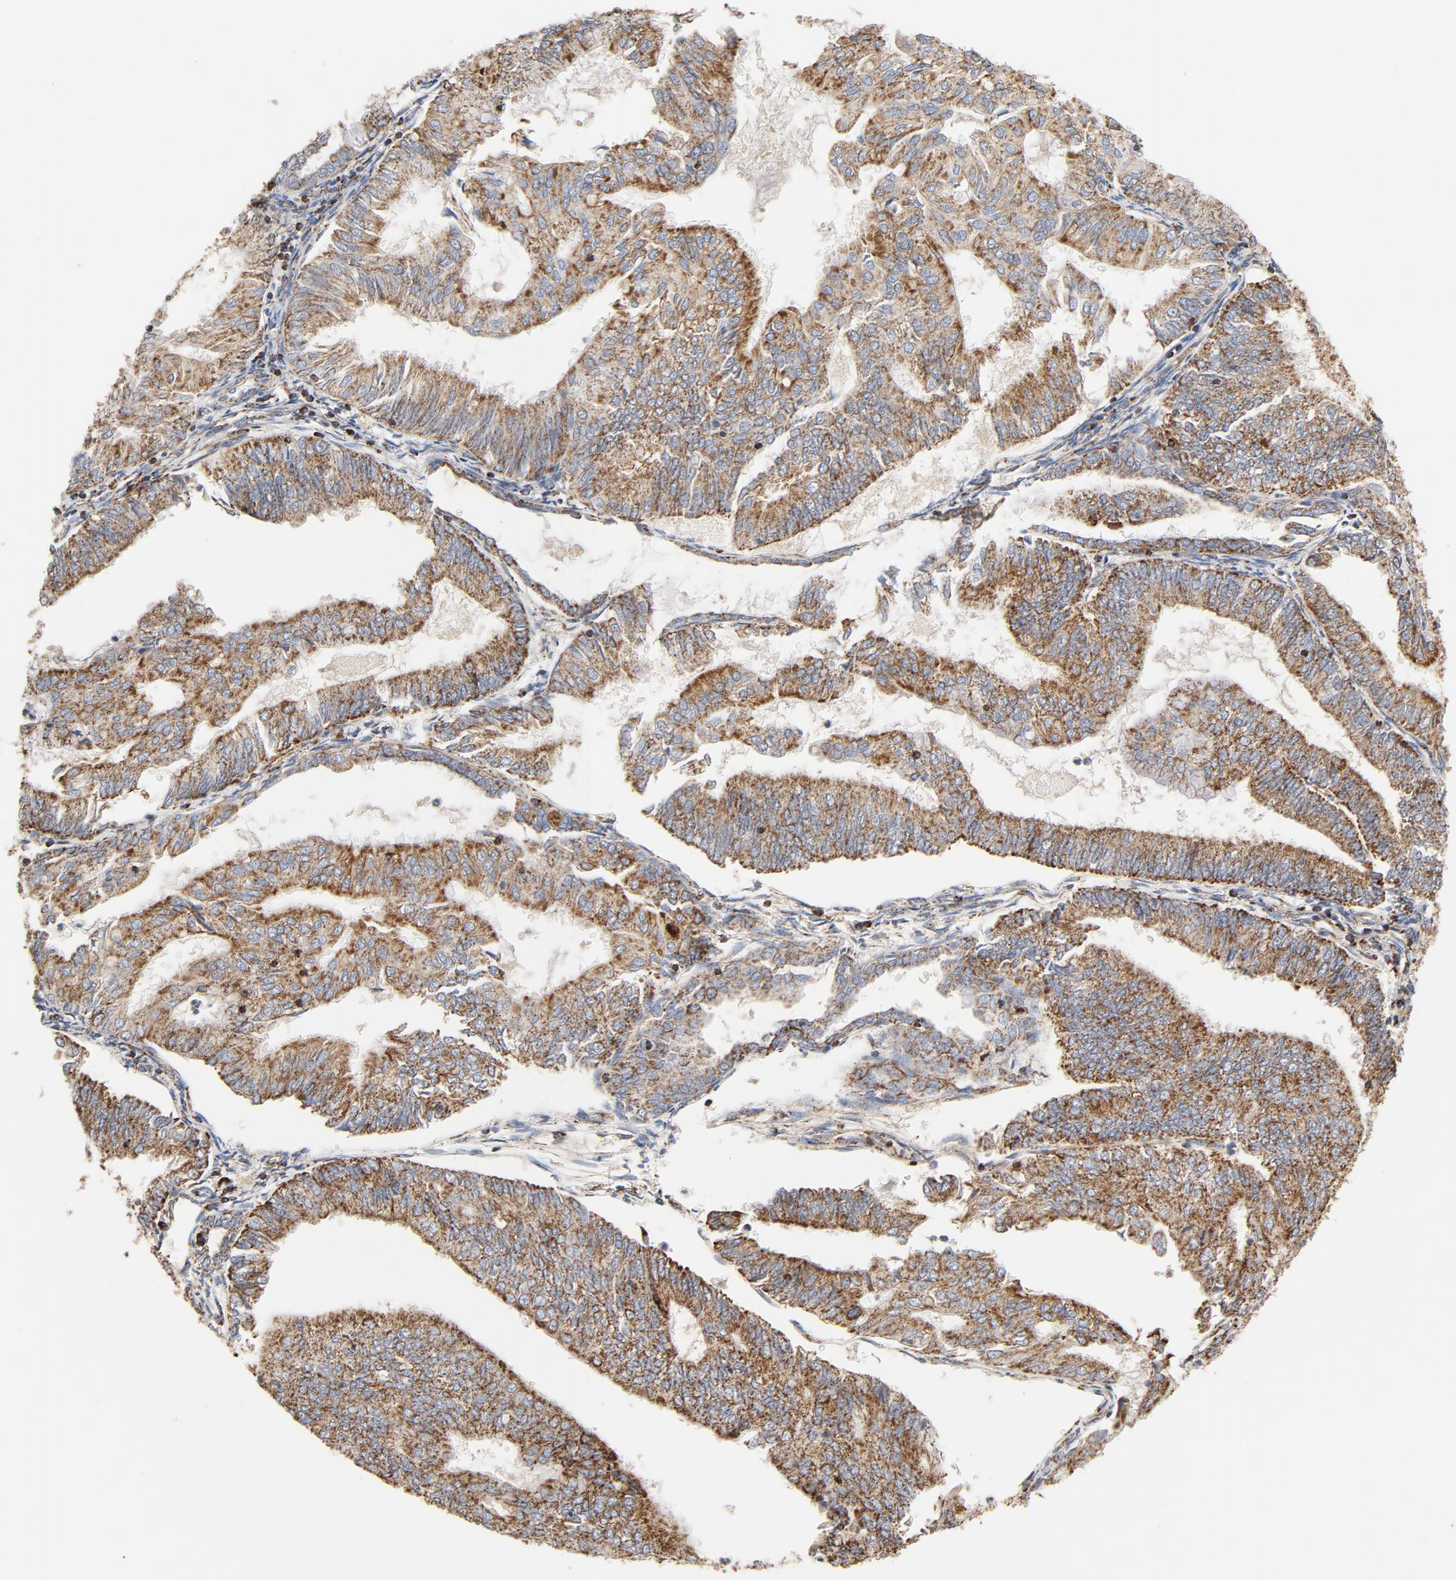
{"staining": {"intensity": "strong", "quantity": ">75%", "location": "cytoplasmic/membranous"}, "tissue": "endometrial cancer", "cell_type": "Tumor cells", "image_type": "cancer", "snomed": [{"axis": "morphology", "description": "Adenocarcinoma, NOS"}, {"axis": "topography", "description": "Endometrium"}], "caption": "This micrograph shows endometrial adenocarcinoma stained with immunohistochemistry (IHC) to label a protein in brown. The cytoplasmic/membranous of tumor cells show strong positivity for the protein. Nuclei are counter-stained blue.", "gene": "PCNX4", "patient": {"sex": "female", "age": 59}}